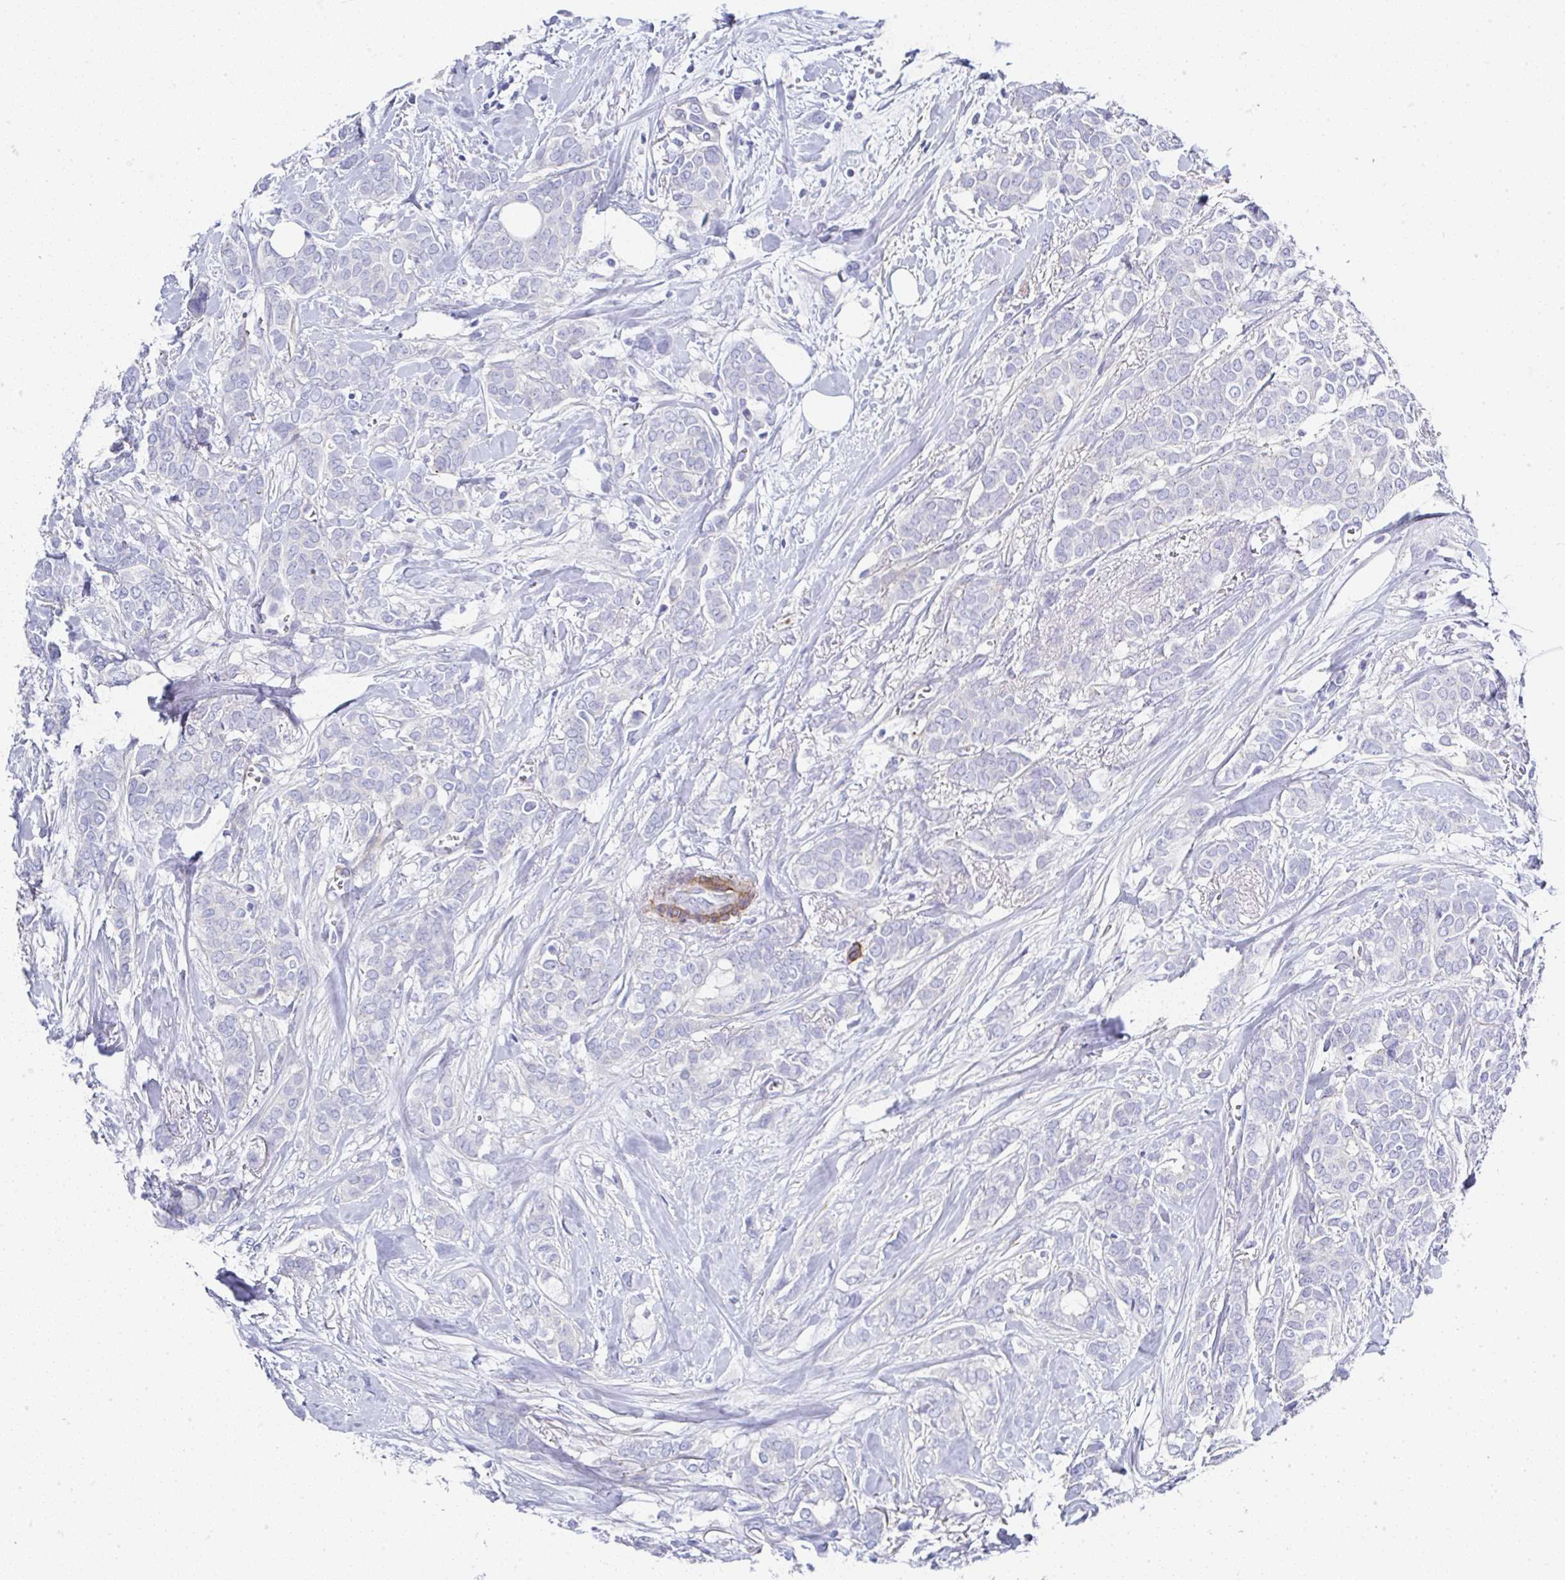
{"staining": {"intensity": "negative", "quantity": "none", "location": "none"}, "tissue": "breast cancer", "cell_type": "Tumor cells", "image_type": "cancer", "snomed": [{"axis": "morphology", "description": "Duct carcinoma"}, {"axis": "topography", "description": "Breast"}], "caption": "Immunohistochemistry (IHC) of human infiltrating ductal carcinoma (breast) exhibits no staining in tumor cells.", "gene": "PPFIA4", "patient": {"sex": "female", "age": 84}}